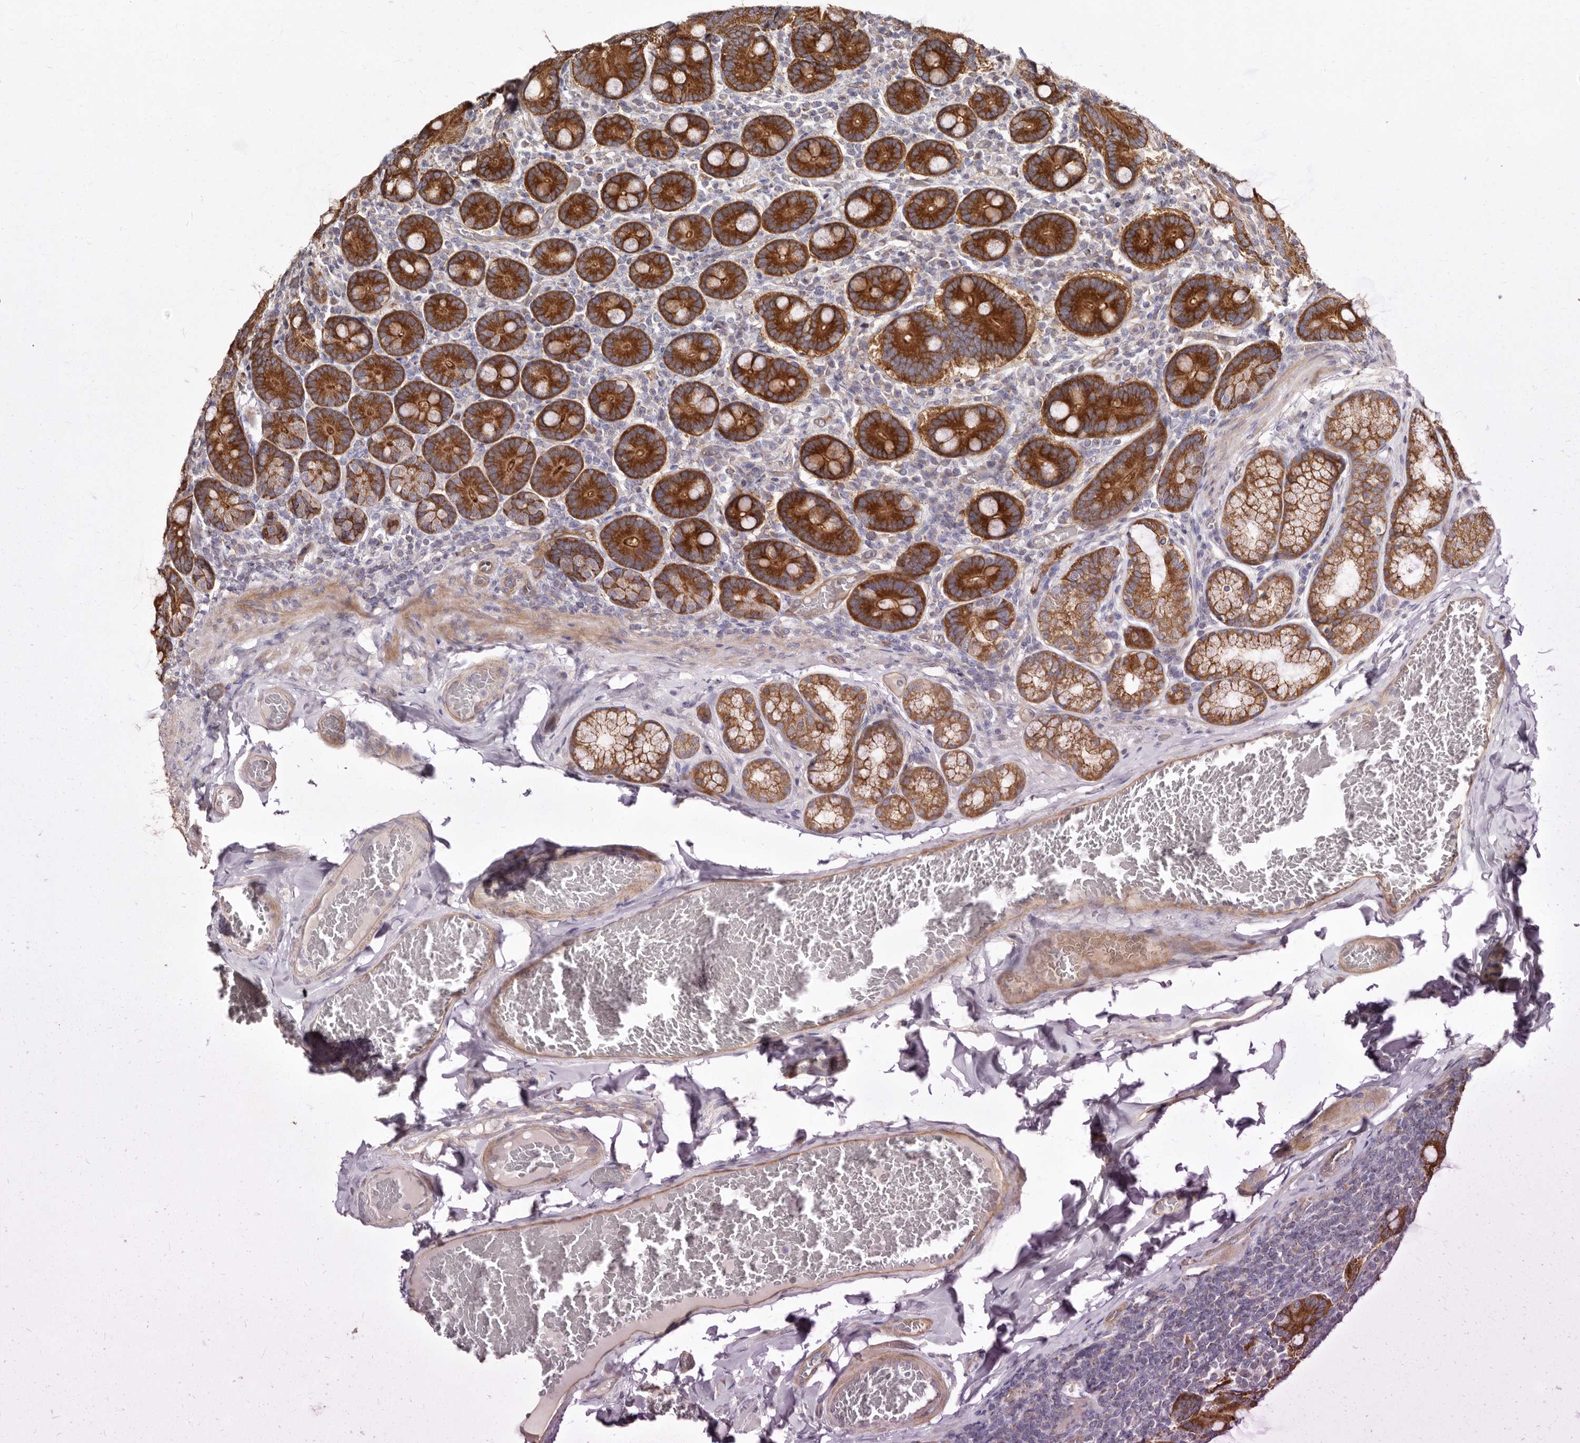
{"staining": {"intensity": "strong", "quantity": ">75%", "location": "cytoplasmic/membranous"}, "tissue": "duodenum", "cell_type": "Glandular cells", "image_type": "normal", "snomed": [{"axis": "morphology", "description": "Normal tissue, NOS"}, {"axis": "topography", "description": "Duodenum"}], "caption": "The photomicrograph shows staining of benign duodenum, revealing strong cytoplasmic/membranous protein expression (brown color) within glandular cells.", "gene": "BAIAP2L1", "patient": {"sex": "female", "age": 62}}